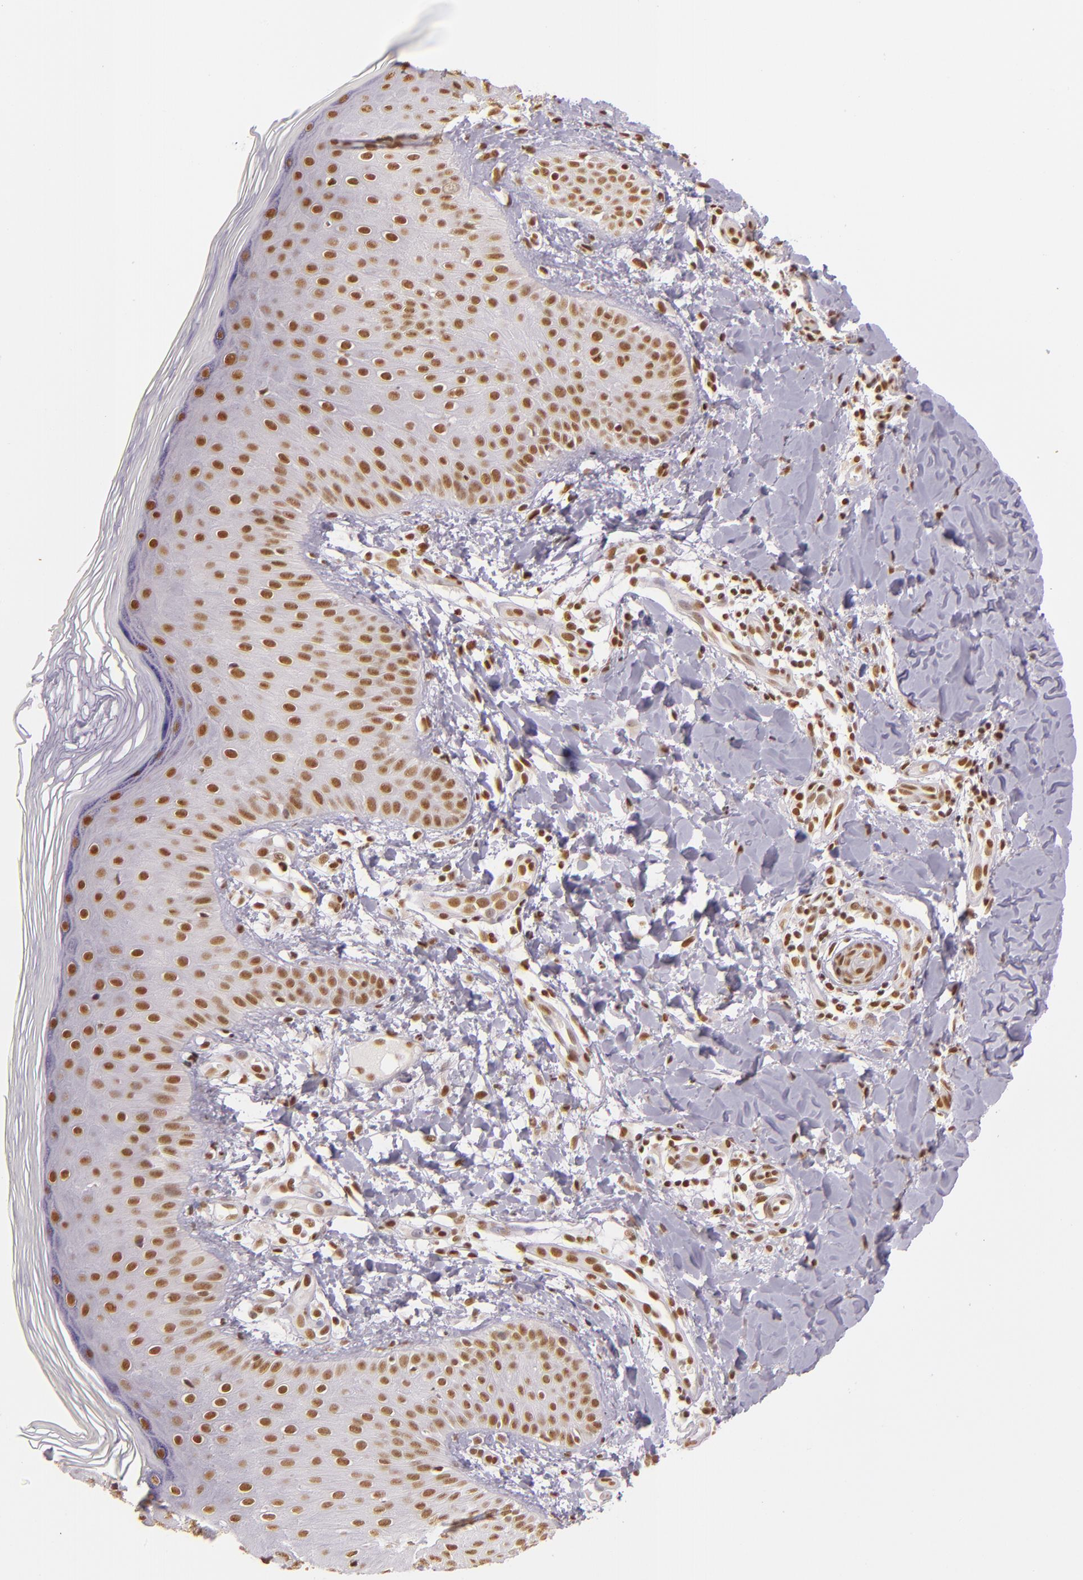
{"staining": {"intensity": "moderate", "quantity": ">75%", "location": "nuclear"}, "tissue": "skin", "cell_type": "Epidermal cells", "image_type": "normal", "snomed": [{"axis": "morphology", "description": "Normal tissue, NOS"}, {"axis": "morphology", "description": "Inflammation, NOS"}, {"axis": "topography", "description": "Soft tissue"}, {"axis": "topography", "description": "Anal"}], "caption": "Protein staining of unremarkable skin exhibits moderate nuclear positivity in approximately >75% of epidermal cells. The staining was performed using DAB, with brown indicating positive protein expression. Nuclei are stained blue with hematoxylin.", "gene": "USF1", "patient": {"sex": "female", "age": 15}}